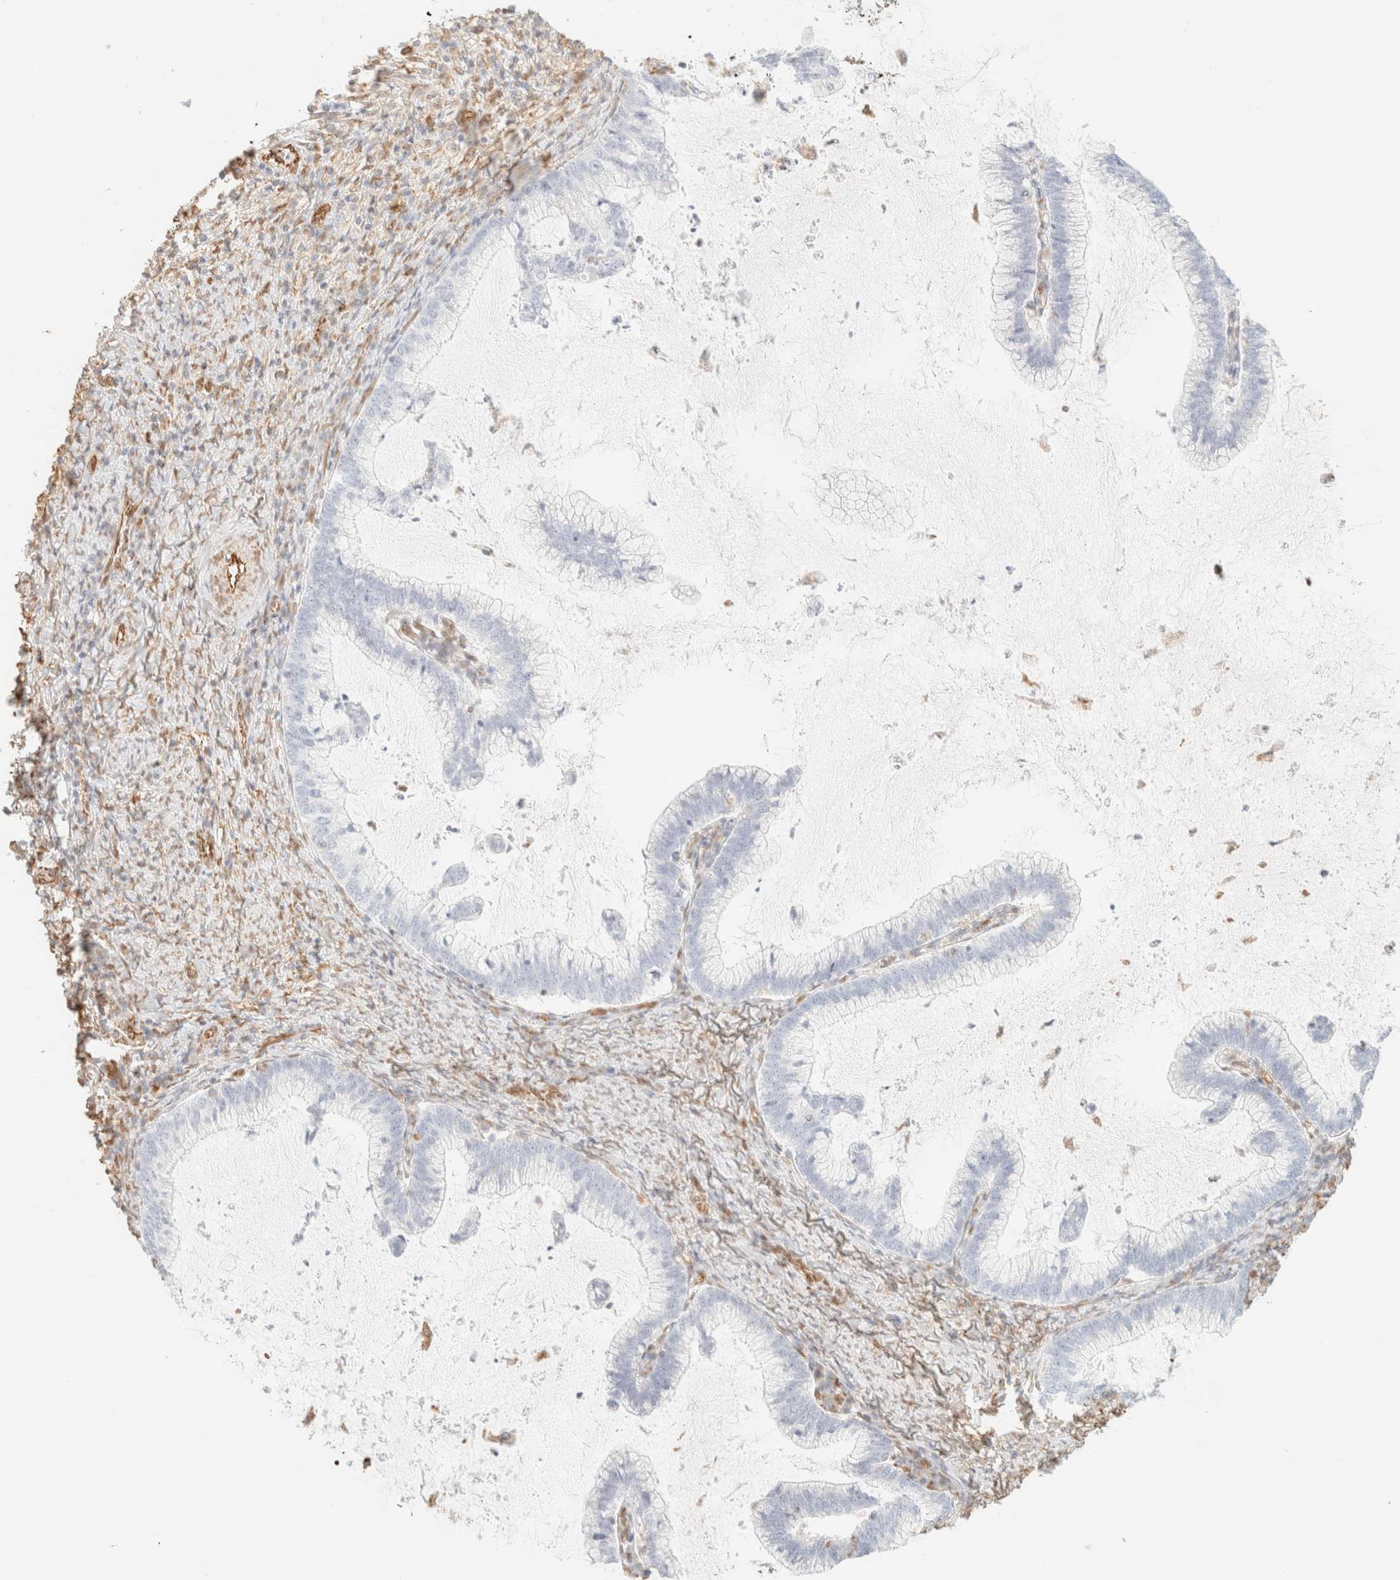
{"staining": {"intensity": "negative", "quantity": "none", "location": "none"}, "tissue": "cervical cancer", "cell_type": "Tumor cells", "image_type": "cancer", "snomed": [{"axis": "morphology", "description": "Adenocarcinoma, NOS"}, {"axis": "topography", "description": "Cervix"}], "caption": "The photomicrograph exhibits no significant positivity in tumor cells of cervical adenocarcinoma.", "gene": "ZSCAN18", "patient": {"sex": "female", "age": 36}}